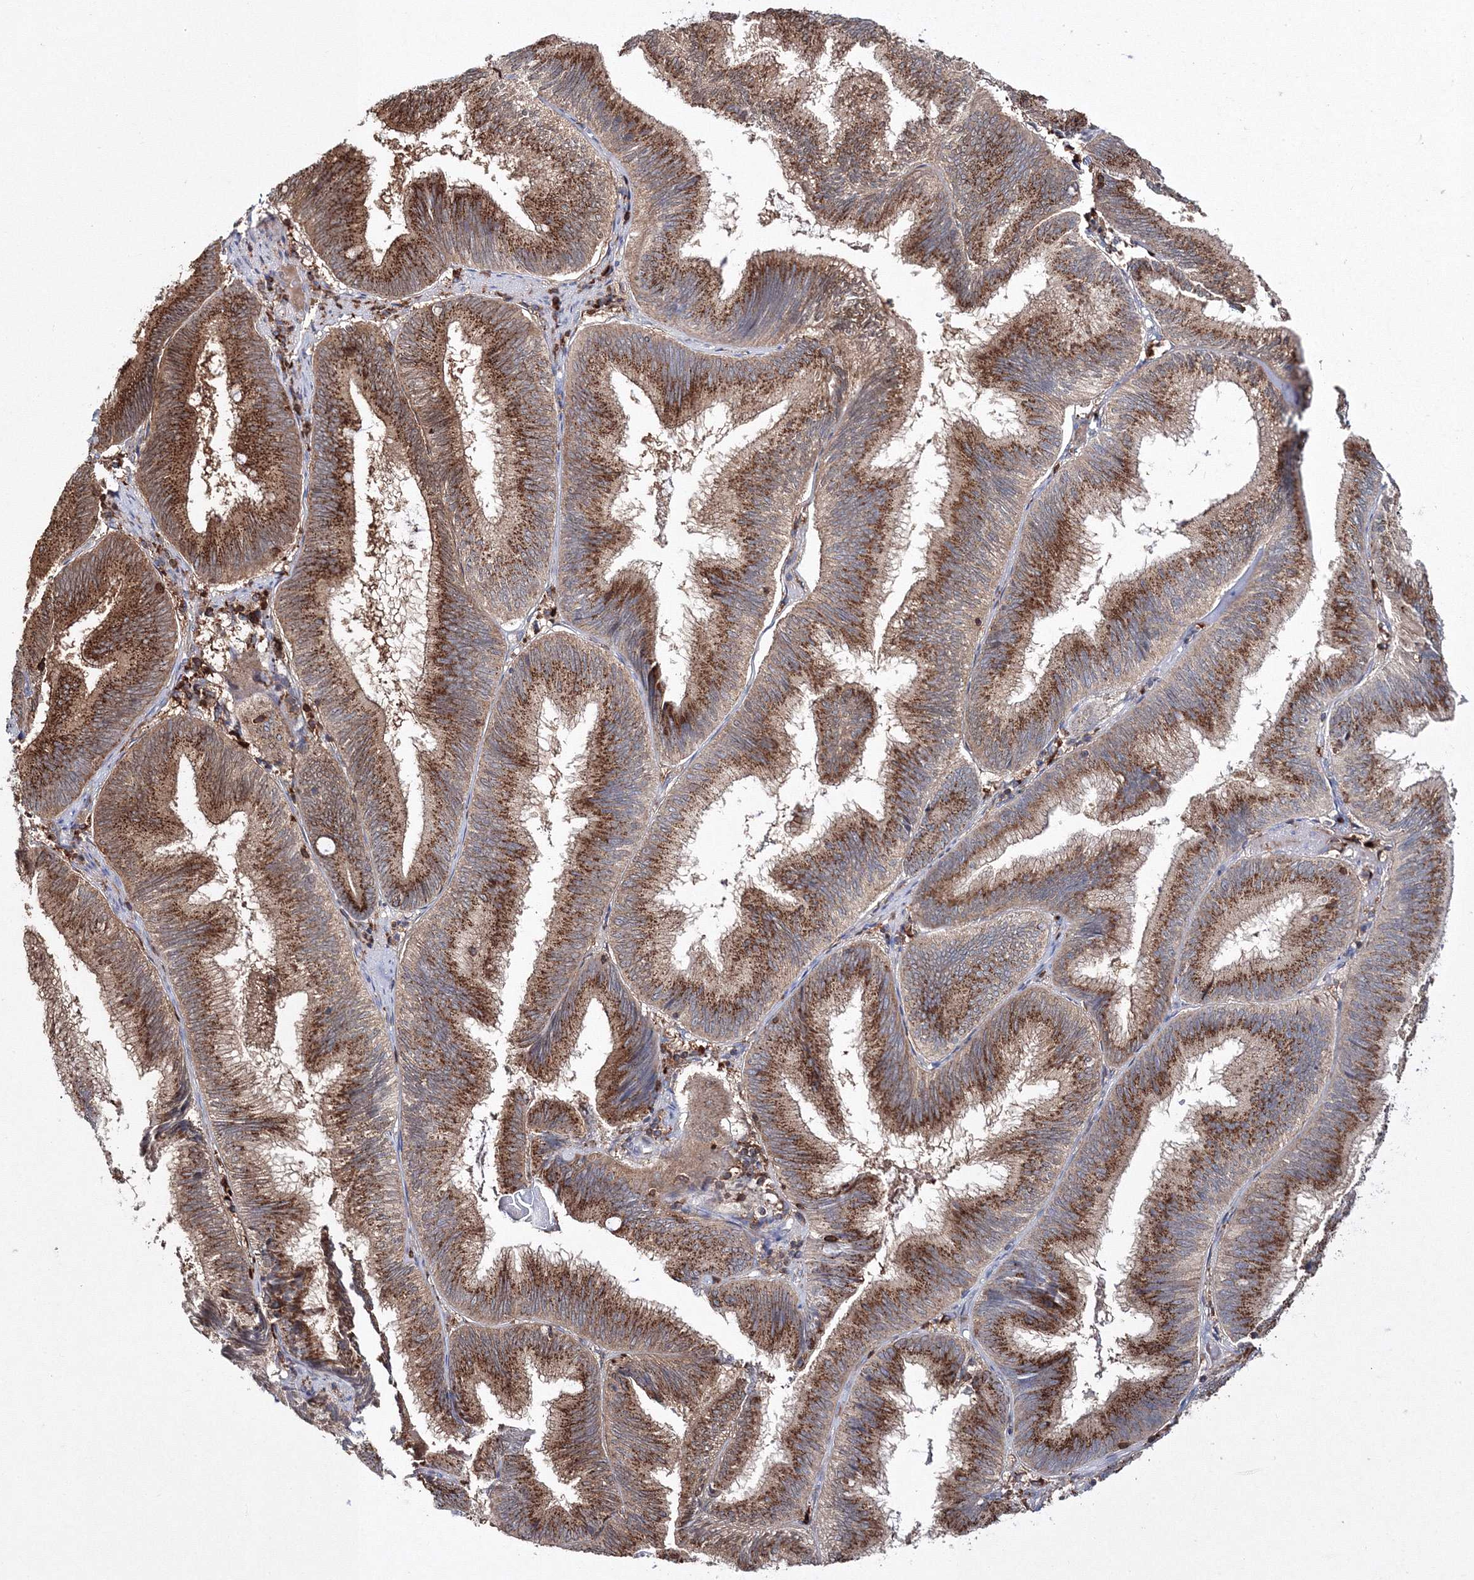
{"staining": {"intensity": "moderate", "quantity": ">75%", "location": "cytoplasmic/membranous"}, "tissue": "pancreatic cancer", "cell_type": "Tumor cells", "image_type": "cancer", "snomed": [{"axis": "morphology", "description": "Adenocarcinoma, NOS"}, {"axis": "topography", "description": "Pancreas"}], "caption": "IHC (DAB) staining of human pancreatic adenocarcinoma shows moderate cytoplasmic/membranous protein expression in approximately >75% of tumor cells. The staining was performed using DAB (3,3'-diaminobenzidine), with brown indicating positive protein expression. Nuclei are stained blue with hematoxylin.", "gene": "ARCN1", "patient": {"sex": "male", "age": 82}}